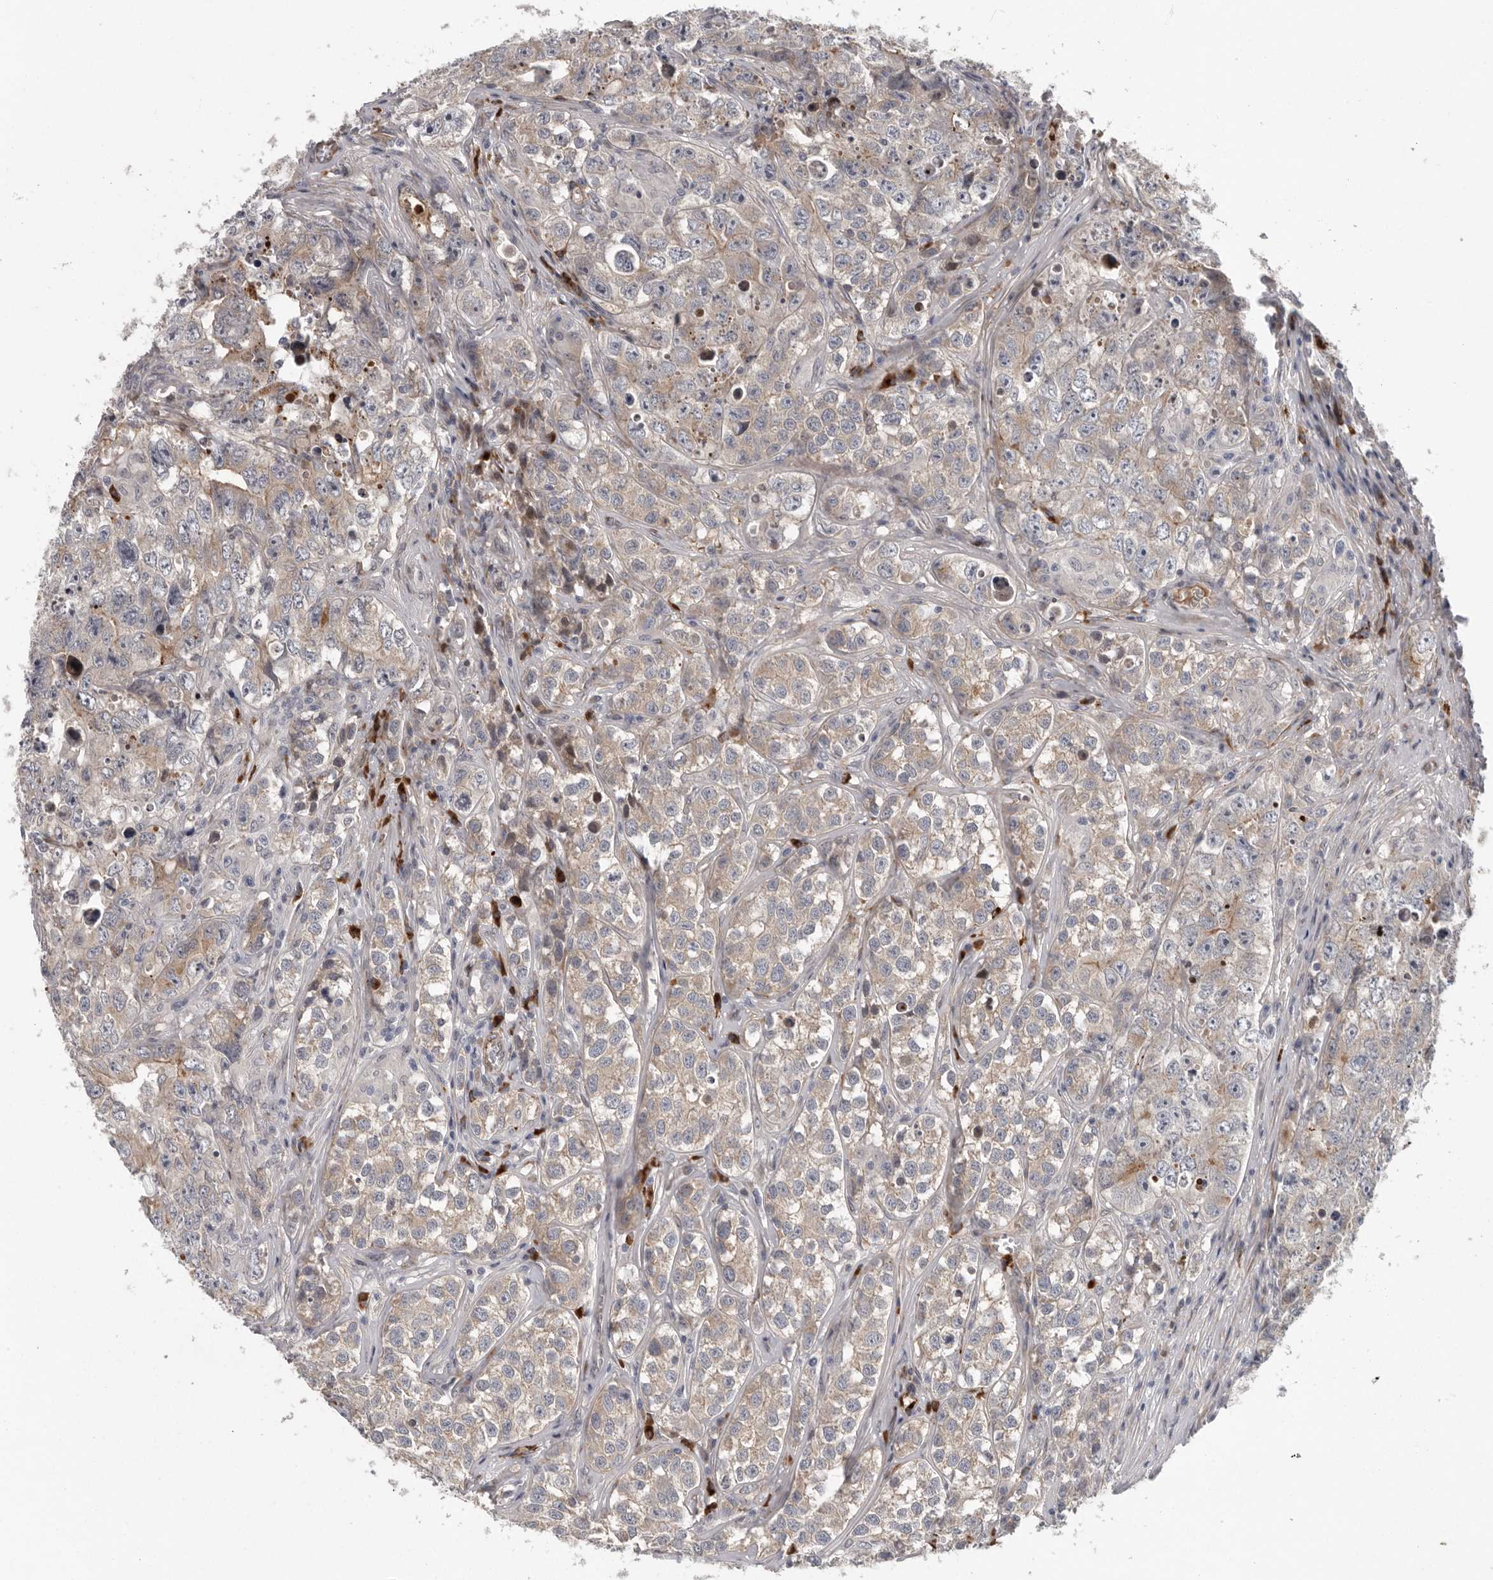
{"staining": {"intensity": "weak", "quantity": ">75%", "location": "cytoplasmic/membranous"}, "tissue": "testis cancer", "cell_type": "Tumor cells", "image_type": "cancer", "snomed": [{"axis": "morphology", "description": "Seminoma, NOS"}, {"axis": "morphology", "description": "Carcinoma, Embryonal, NOS"}, {"axis": "topography", "description": "Testis"}], "caption": "Immunohistochemical staining of human testis cancer exhibits weak cytoplasmic/membranous protein expression in approximately >75% of tumor cells. (DAB IHC with brightfield microscopy, high magnification).", "gene": "ATXN3L", "patient": {"sex": "male", "age": 43}}